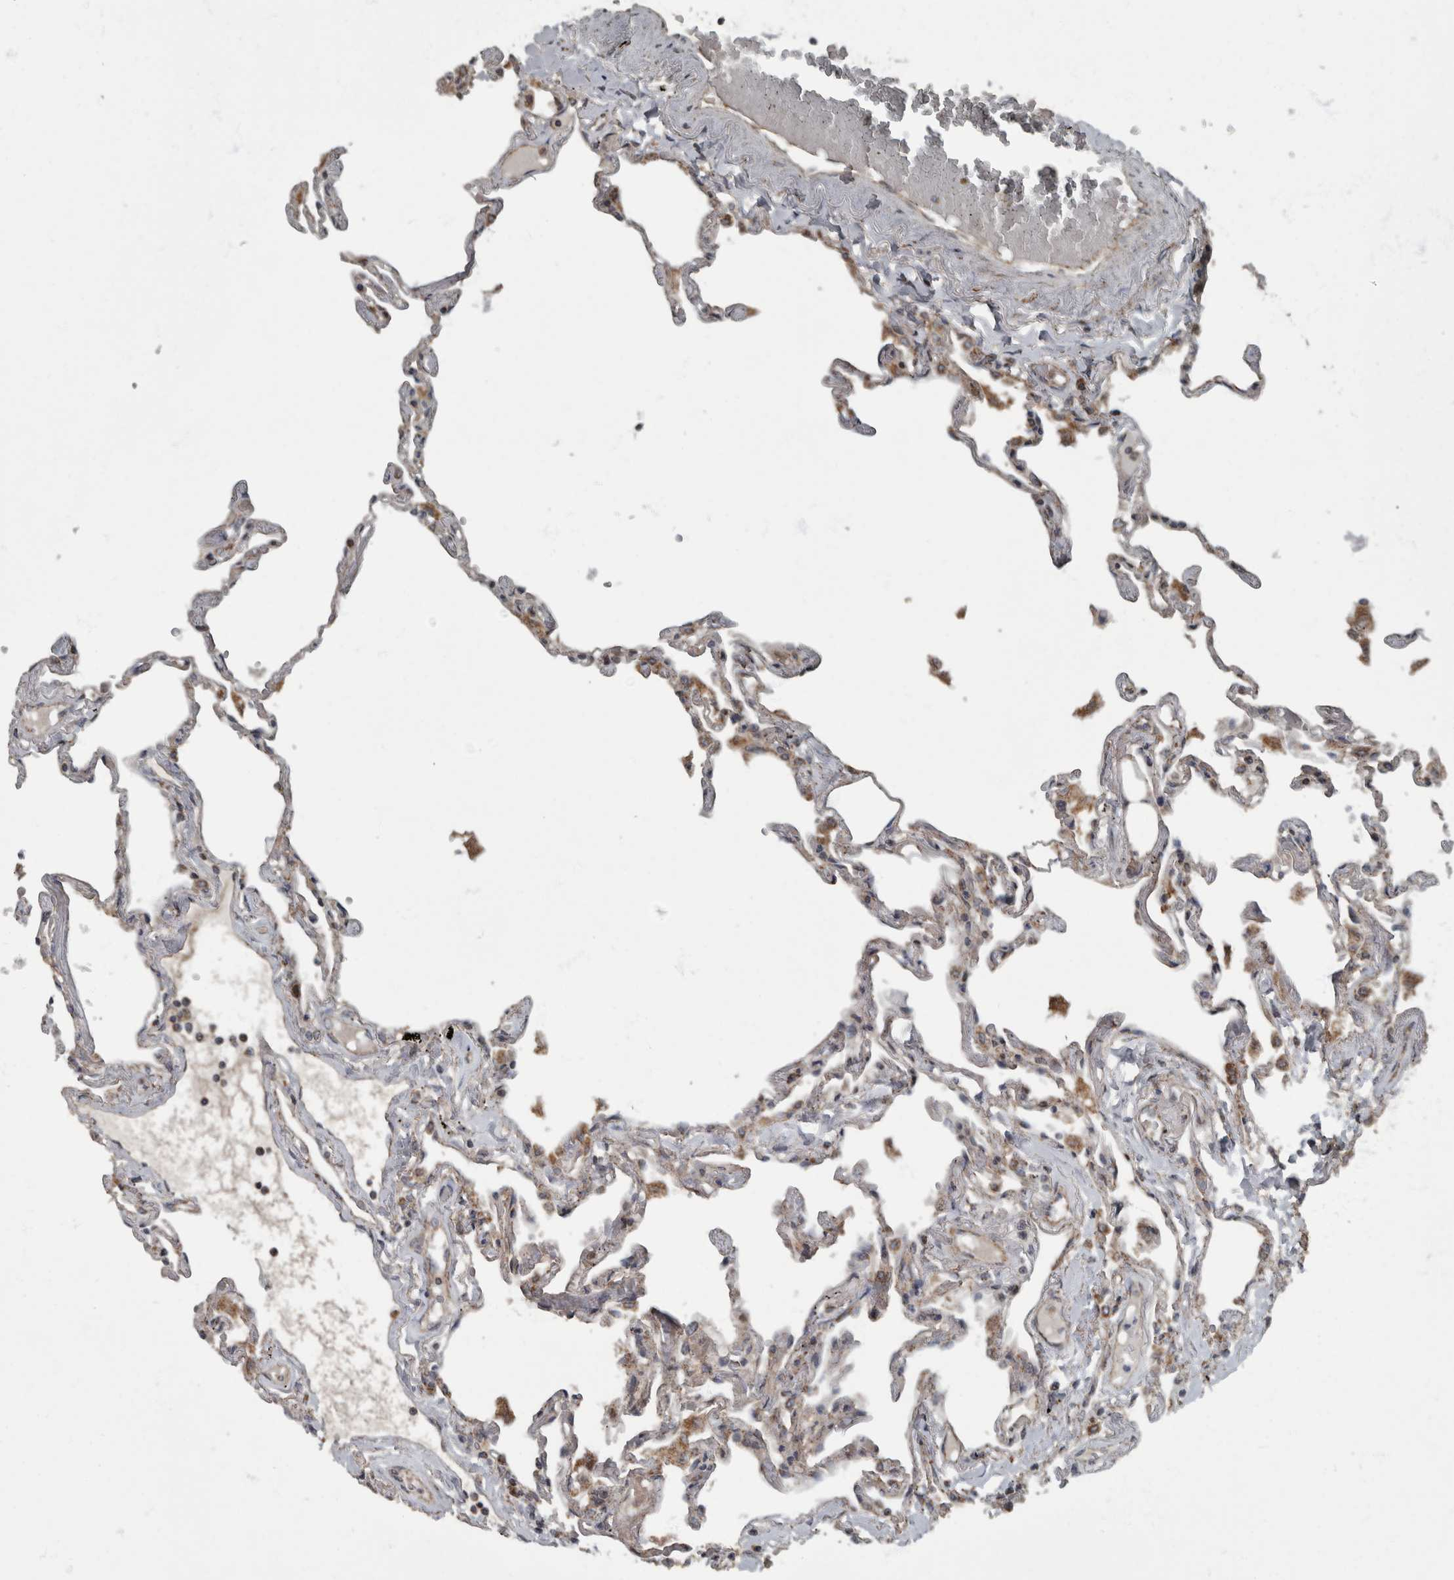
{"staining": {"intensity": "moderate", "quantity": "<25%", "location": "cytoplasmic/membranous"}, "tissue": "lung", "cell_type": "Alveolar cells", "image_type": "normal", "snomed": [{"axis": "morphology", "description": "Normal tissue, NOS"}, {"axis": "topography", "description": "Lung"}], "caption": "Brown immunohistochemical staining in unremarkable human lung exhibits moderate cytoplasmic/membranous positivity in about <25% of alveolar cells. (Brightfield microscopy of DAB IHC at high magnification).", "gene": "RABGGTB", "patient": {"sex": "female", "age": 67}}